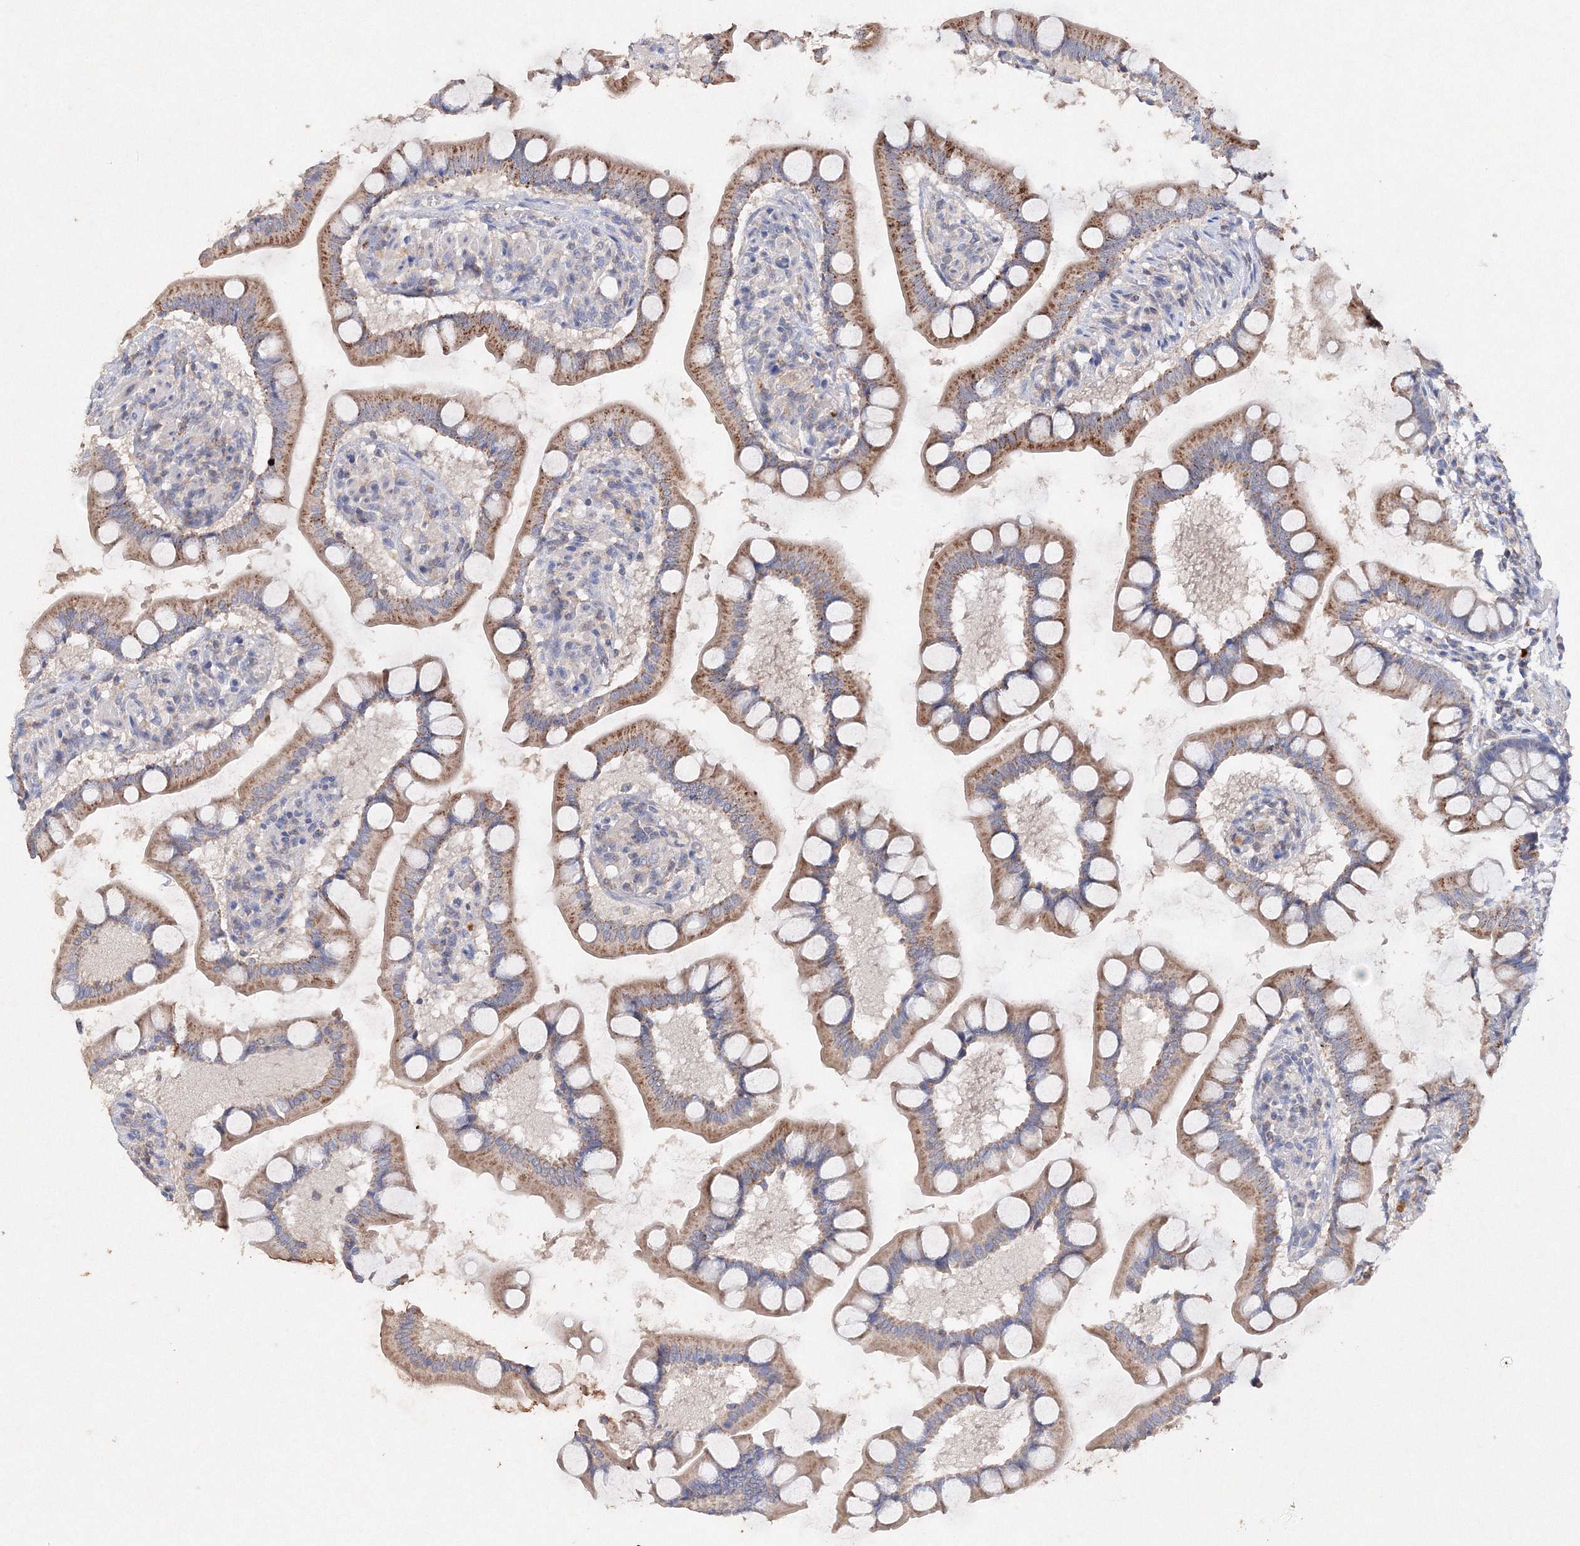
{"staining": {"intensity": "moderate", "quantity": ">75%", "location": "cytoplasmic/membranous"}, "tissue": "small intestine", "cell_type": "Glandular cells", "image_type": "normal", "snomed": [{"axis": "morphology", "description": "Normal tissue, NOS"}, {"axis": "topography", "description": "Small intestine"}], "caption": "DAB immunohistochemical staining of normal human small intestine displays moderate cytoplasmic/membranous protein positivity in approximately >75% of glandular cells. Using DAB (brown) and hematoxylin (blue) stains, captured at high magnification using brightfield microscopy.", "gene": "GLS", "patient": {"sex": "male", "age": 41}}